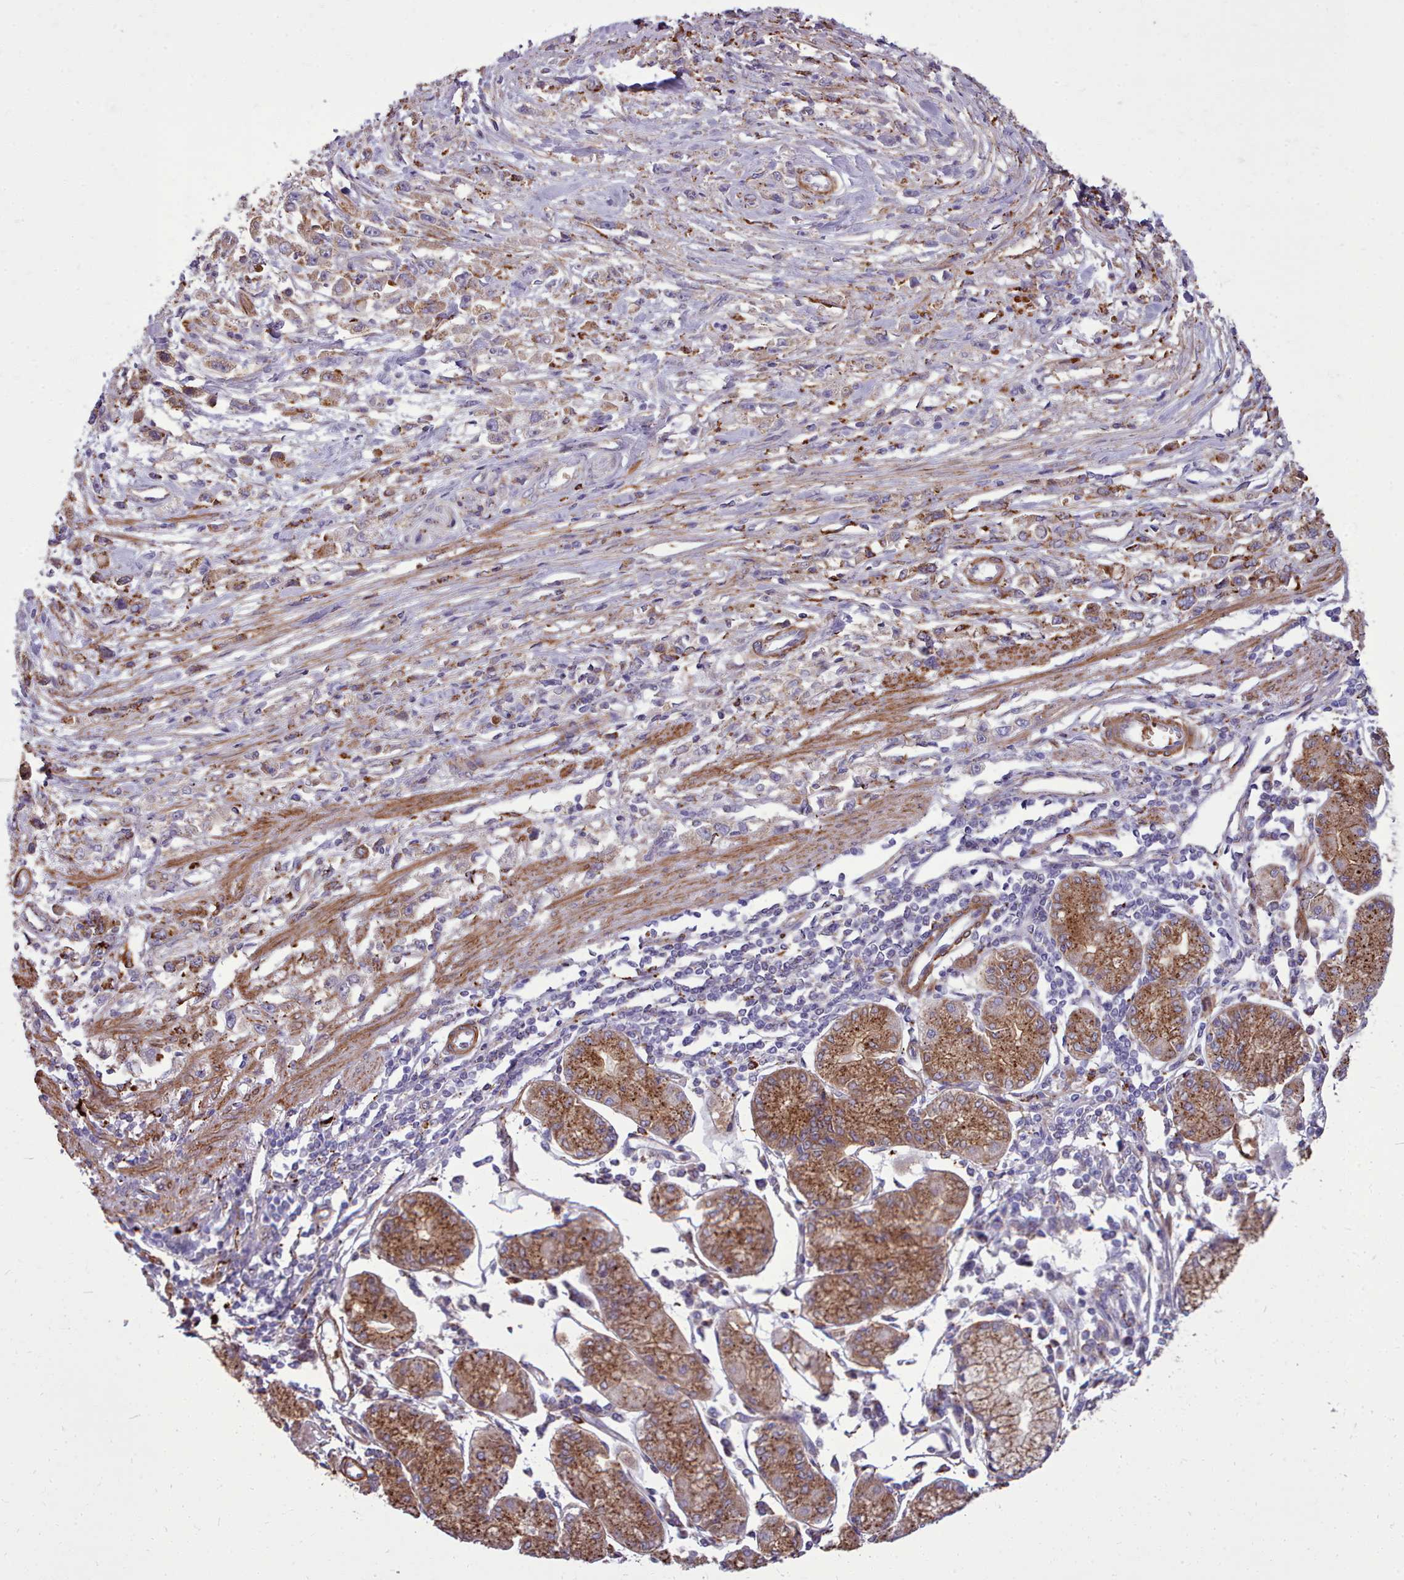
{"staining": {"intensity": "moderate", "quantity": "<25%", "location": "cytoplasmic/membranous"}, "tissue": "stomach cancer", "cell_type": "Tumor cells", "image_type": "cancer", "snomed": [{"axis": "morphology", "description": "Adenocarcinoma, NOS"}, {"axis": "topography", "description": "Stomach"}], "caption": "DAB (3,3'-diaminobenzidine) immunohistochemical staining of human stomach cancer reveals moderate cytoplasmic/membranous protein expression in approximately <25% of tumor cells. The staining was performed using DAB (3,3'-diaminobenzidine), with brown indicating positive protein expression. Nuclei are stained blue with hematoxylin.", "gene": "PACSIN3", "patient": {"sex": "female", "age": 59}}